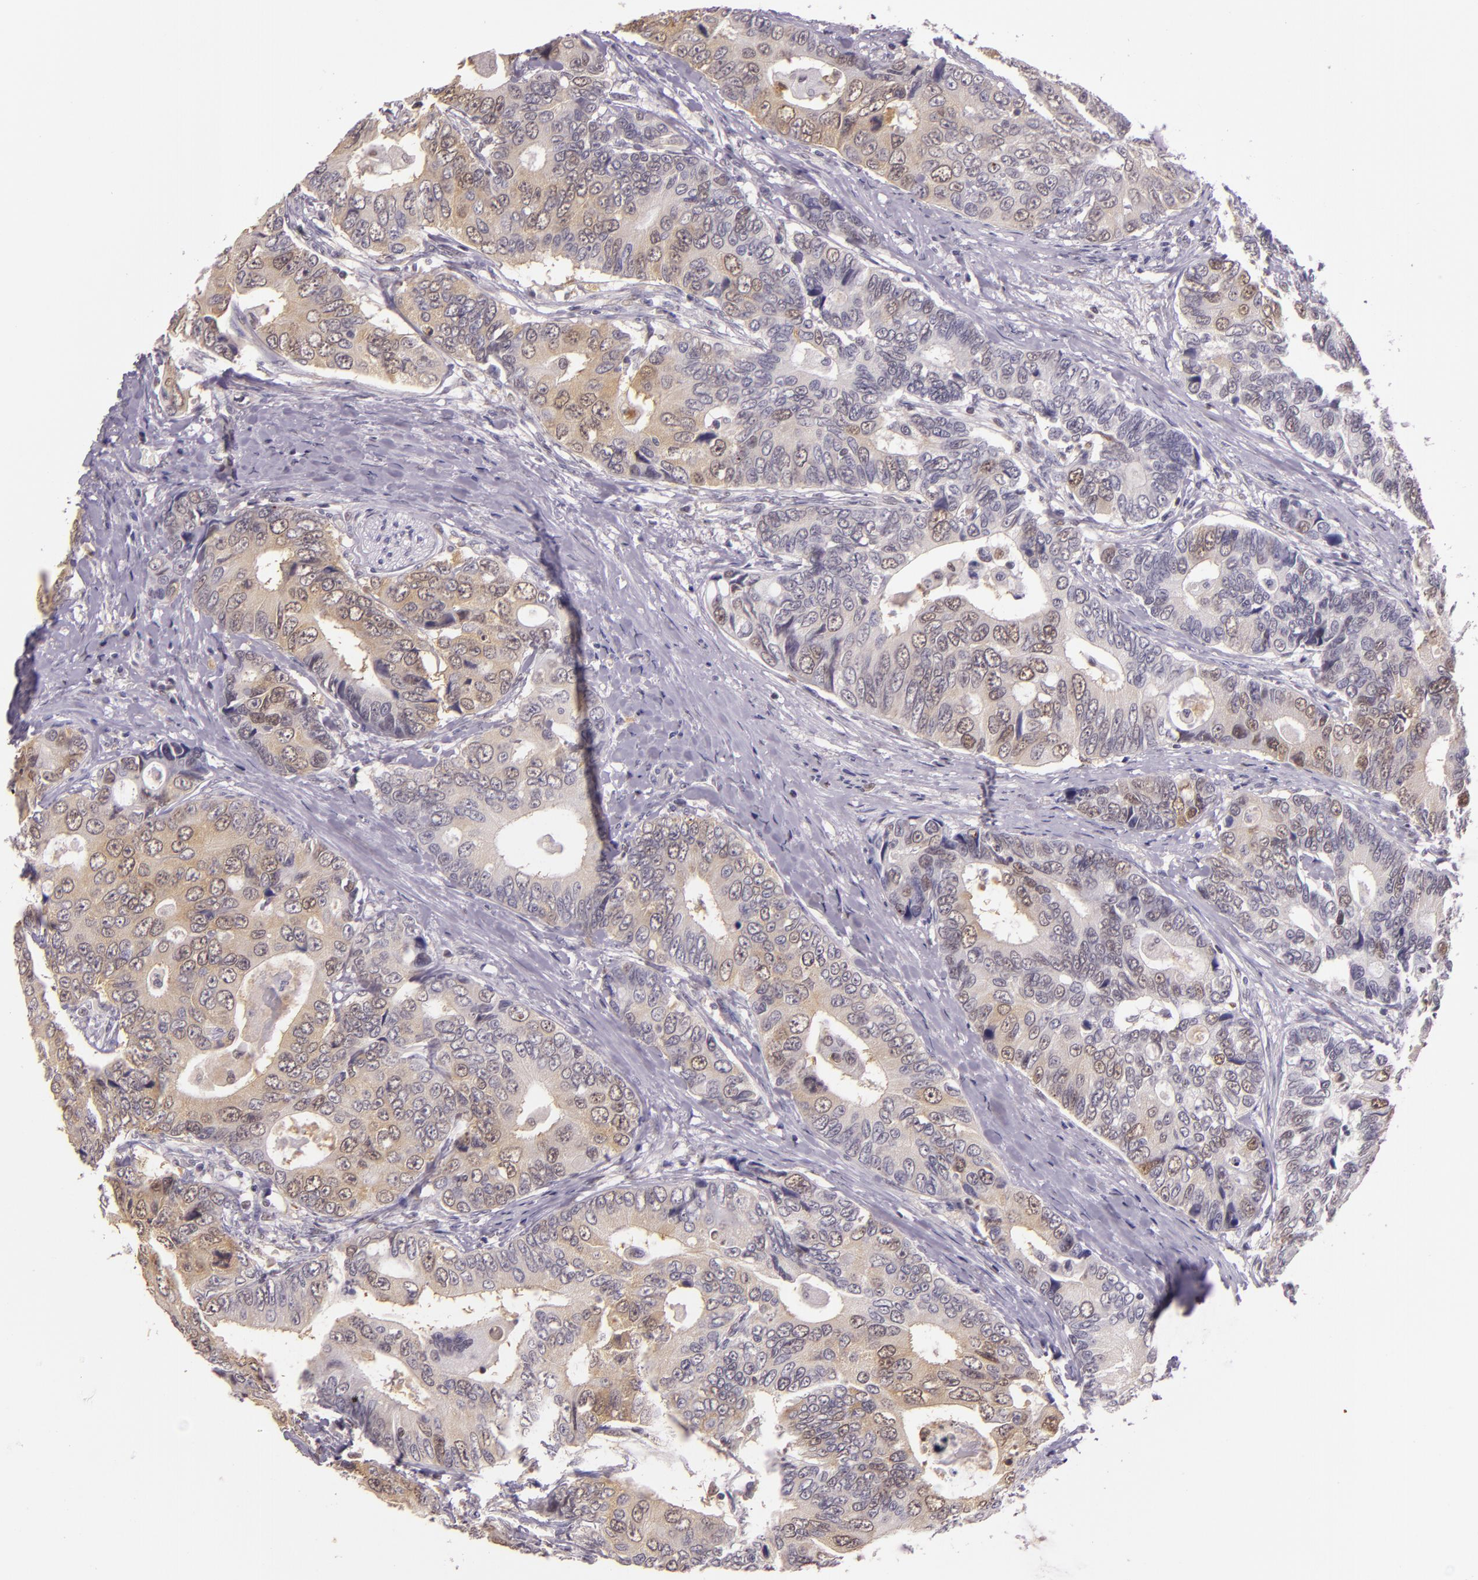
{"staining": {"intensity": "moderate", "quantity": "25%-75%", "location": "cytoplasmic/membranous,nuclear"}, "tissue": "colorectal cancer", "cell_type": "Tumor cells", "image_type": "cancer", "snomed": [{"axis": "morphology", "description": "Adenocarcinoma, NOS"}, {"axis": "topography", "description": "Rectum"}], "caption": "Immunohistochemistry (IHC) of human colorectal cancer demonstrates medium levels of moderate cytoplasmic/membranous and nuclear expression in about 25%-75% of tumor cells. Nuclei are stained in blue.", "gene": "HSPA8", "patient": {"sex": "female", "age": 67}}